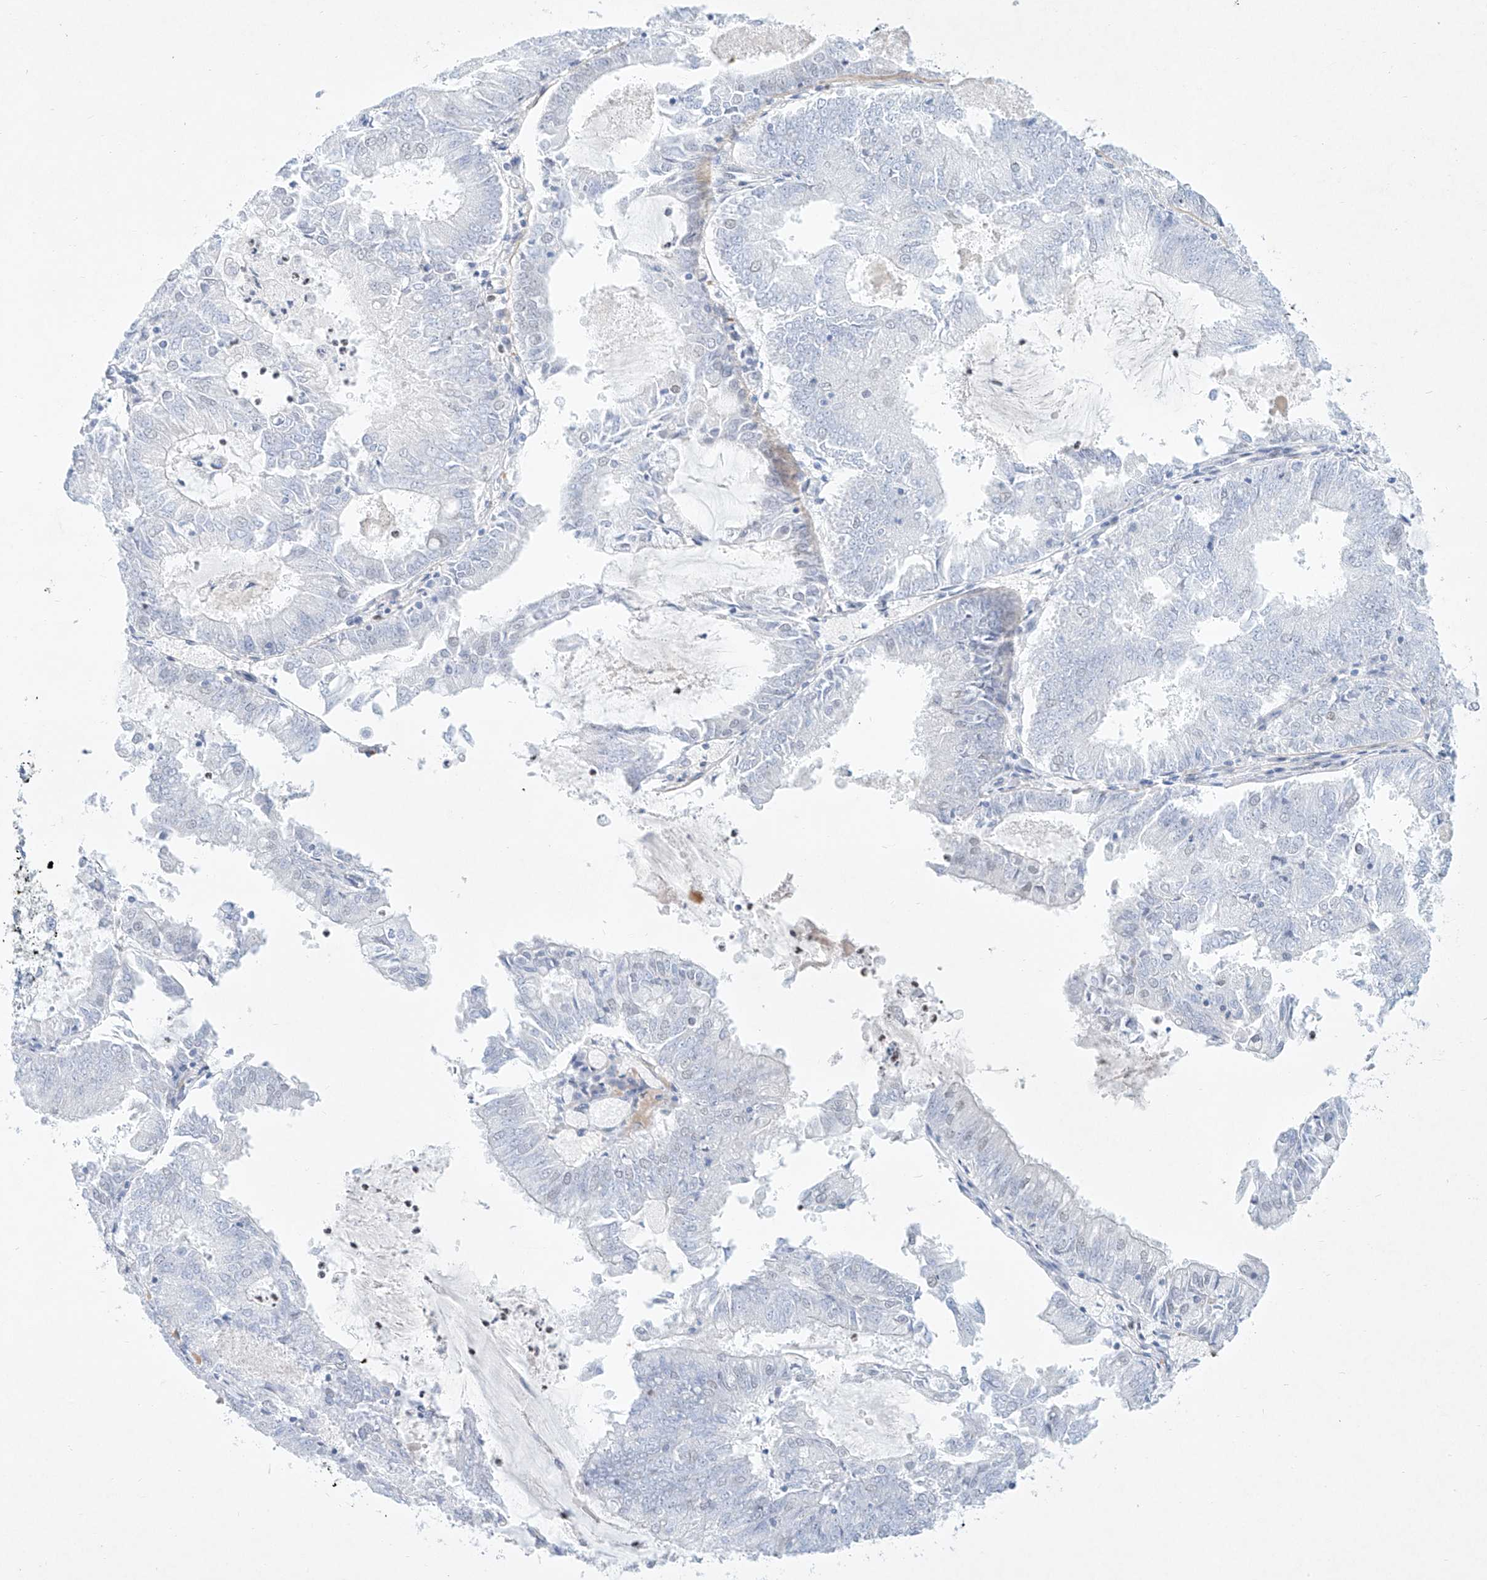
{"staining": {"intensity": "negative", "quantity": "none", "location": "none"}, "tissue": "endometrial cancer", "cell_type": "Tumor cells", "image_type": "cancer", "snomed": [{"axis": "morphology", "description": "Adenocarcinoma, NOS"}, {"axis": "topography", "description": "Endometrium"}], "caption": "Immunohistochemistry image of neoplastic tissue: adenocarcinoma (endometrial) stained with DAB displays no significant protein expression in tumor cells.", "gene": "REEP2", "patient": {"sex": "female", "age": 57}}